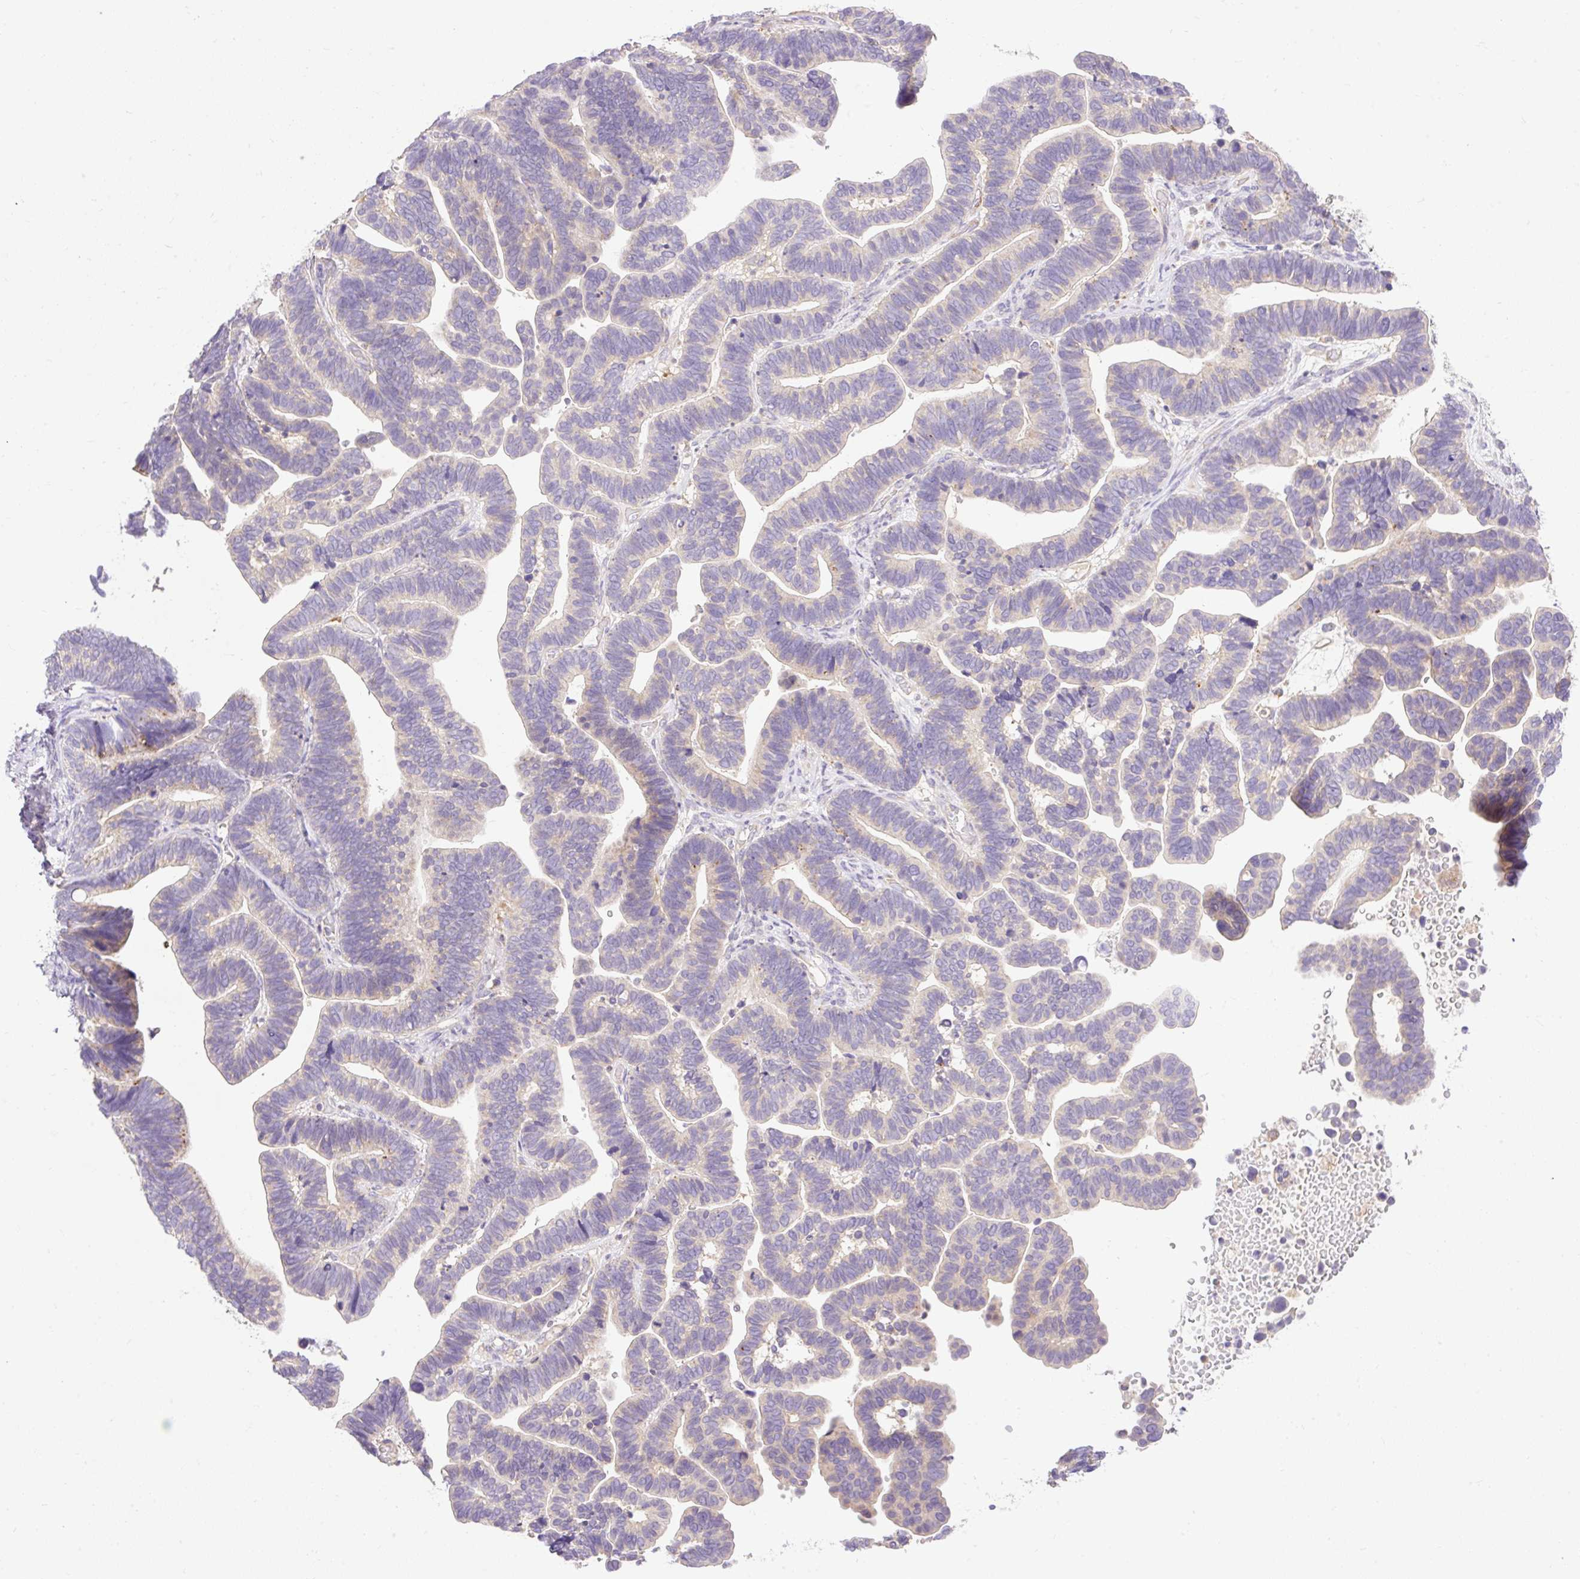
{"staining": {"intensity": "negative", "quantity": "none", "location": "none"}, "tissue": "ovarian cancer", "cell_type": "Tumor cells", "image_type": "cancer", "snomed": [{"axis": "morphology", "description": "Cystadenocarcinoma, serous, NOS"}, {"axis": "topography", "description": "Ovary"}], "caption": "A histopathology image of human ovarian cancer is negative for staining in tumor cells.", "gene": "HEXB", "patient": {"sex": "female", "age": 56}}